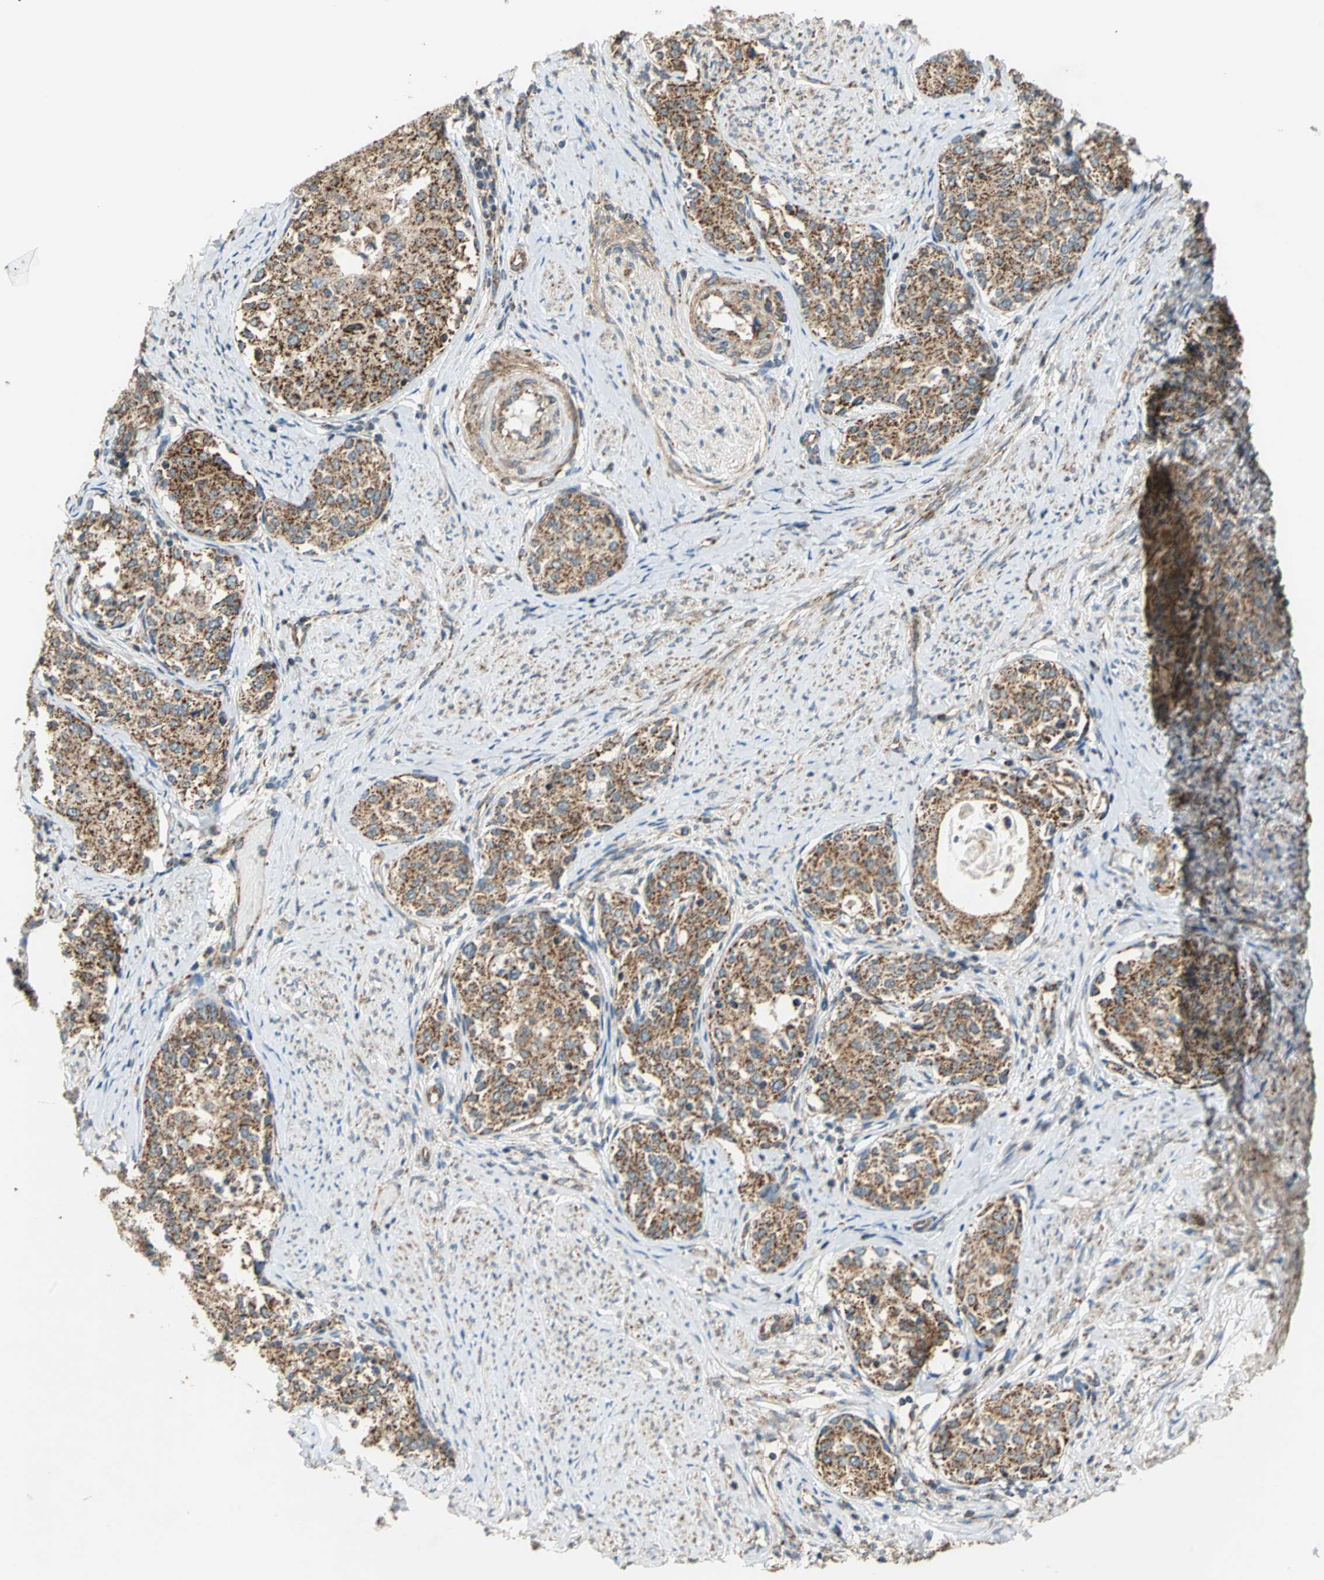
{"staining": {"intensity": "strong", "quantity": ">75%", "location": "cytoplasmic/membranous"}, "tissue": "cervical cancer", "cell_type": "Tumor cells", "image_type": "cancer", "snomed": [{"axis": "morphology", "description": "Squamous cell carcinoma, NOS"}, {"axis": "morphology", "description": "Adenocarcinoma, NOS"}, {"axis": "topography", "description": "Cervix"}], "caption": "Protein analysis of cervical adenocarcinoma tissue shows strong cytoplasmic/membranous staining in approximately >75% of tumor cells. The protein of interest is shown in brown color, while the nuclei are stained blue.", "gene": "MRPS22", "patient": {"sex": "female", "age": 52}}